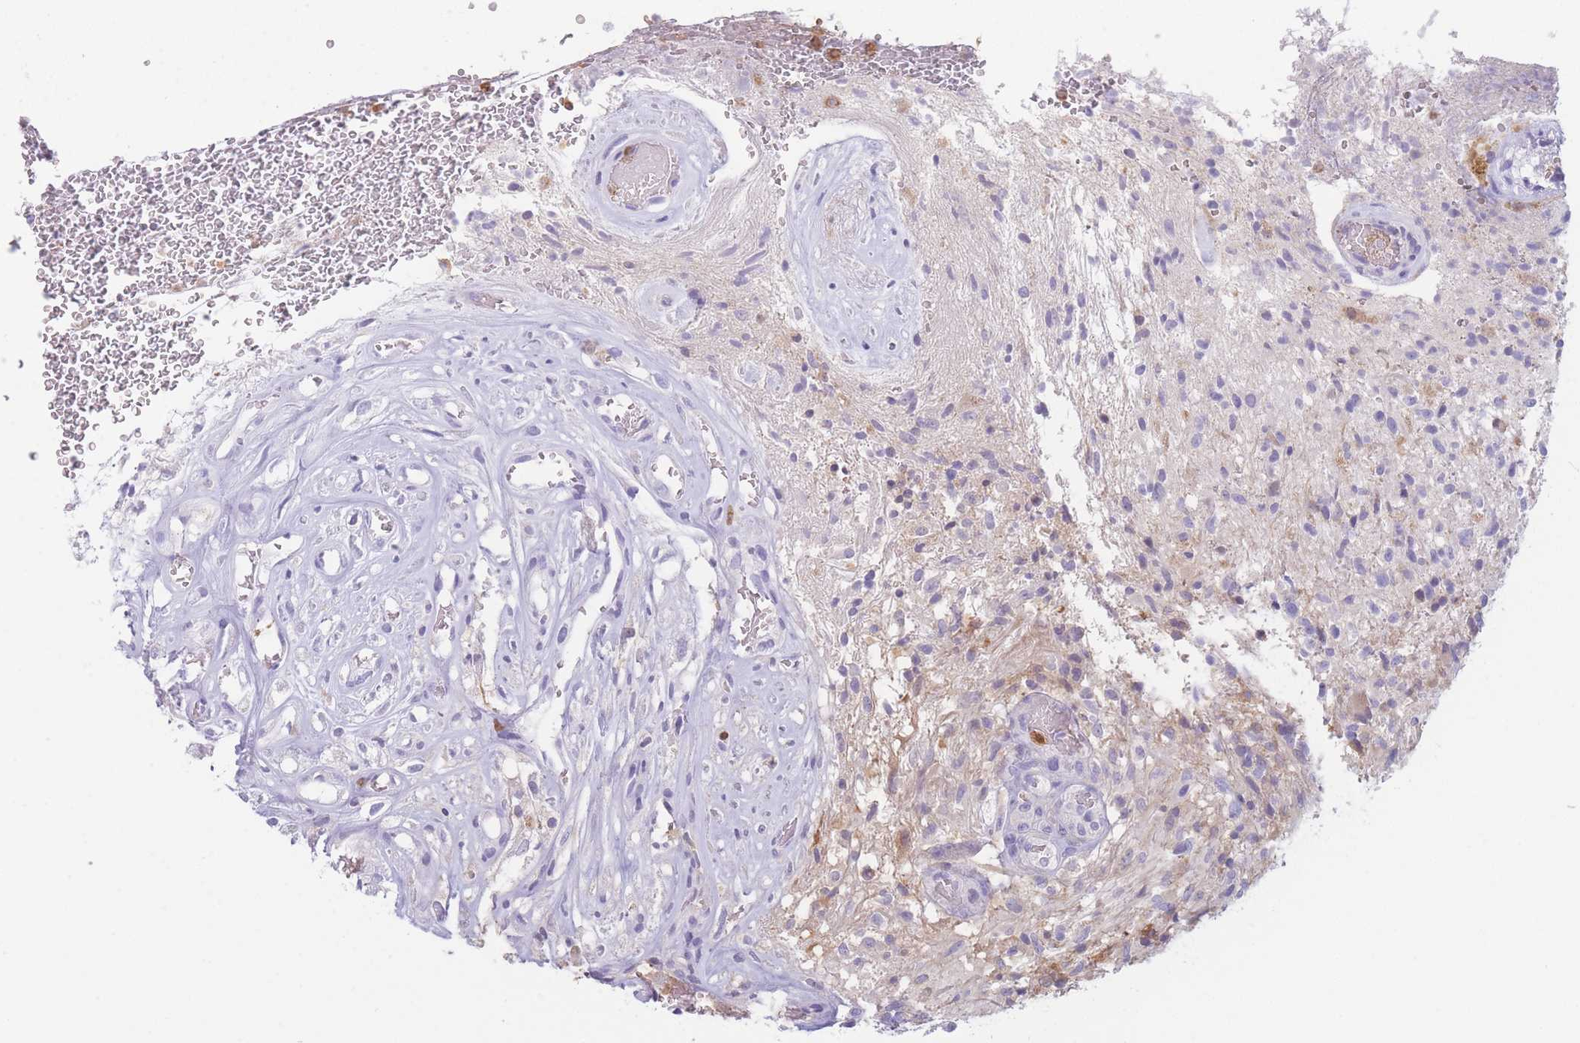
{"staining": {"intensity": "weak", "quantity": "<25%", "location": "cytoplasmic/membranous"}, "tissue": "glioma", "cell_type": "Tumor cells", "image_type": "cancer", "snomed": [{"axis": "morphology", "description": "Glioma, malignant, High grade"}, {"axis": "topography", "description": "Brain"}], "caption": "Image shows no significant protein staining in tumor cells of glioma. The staining is performed using DAB brown chromogen with nuclei counter-stained in using hematoxylin.", "gene": "ST3GAL4", "patient": {"sex": "male", "age": 56}}